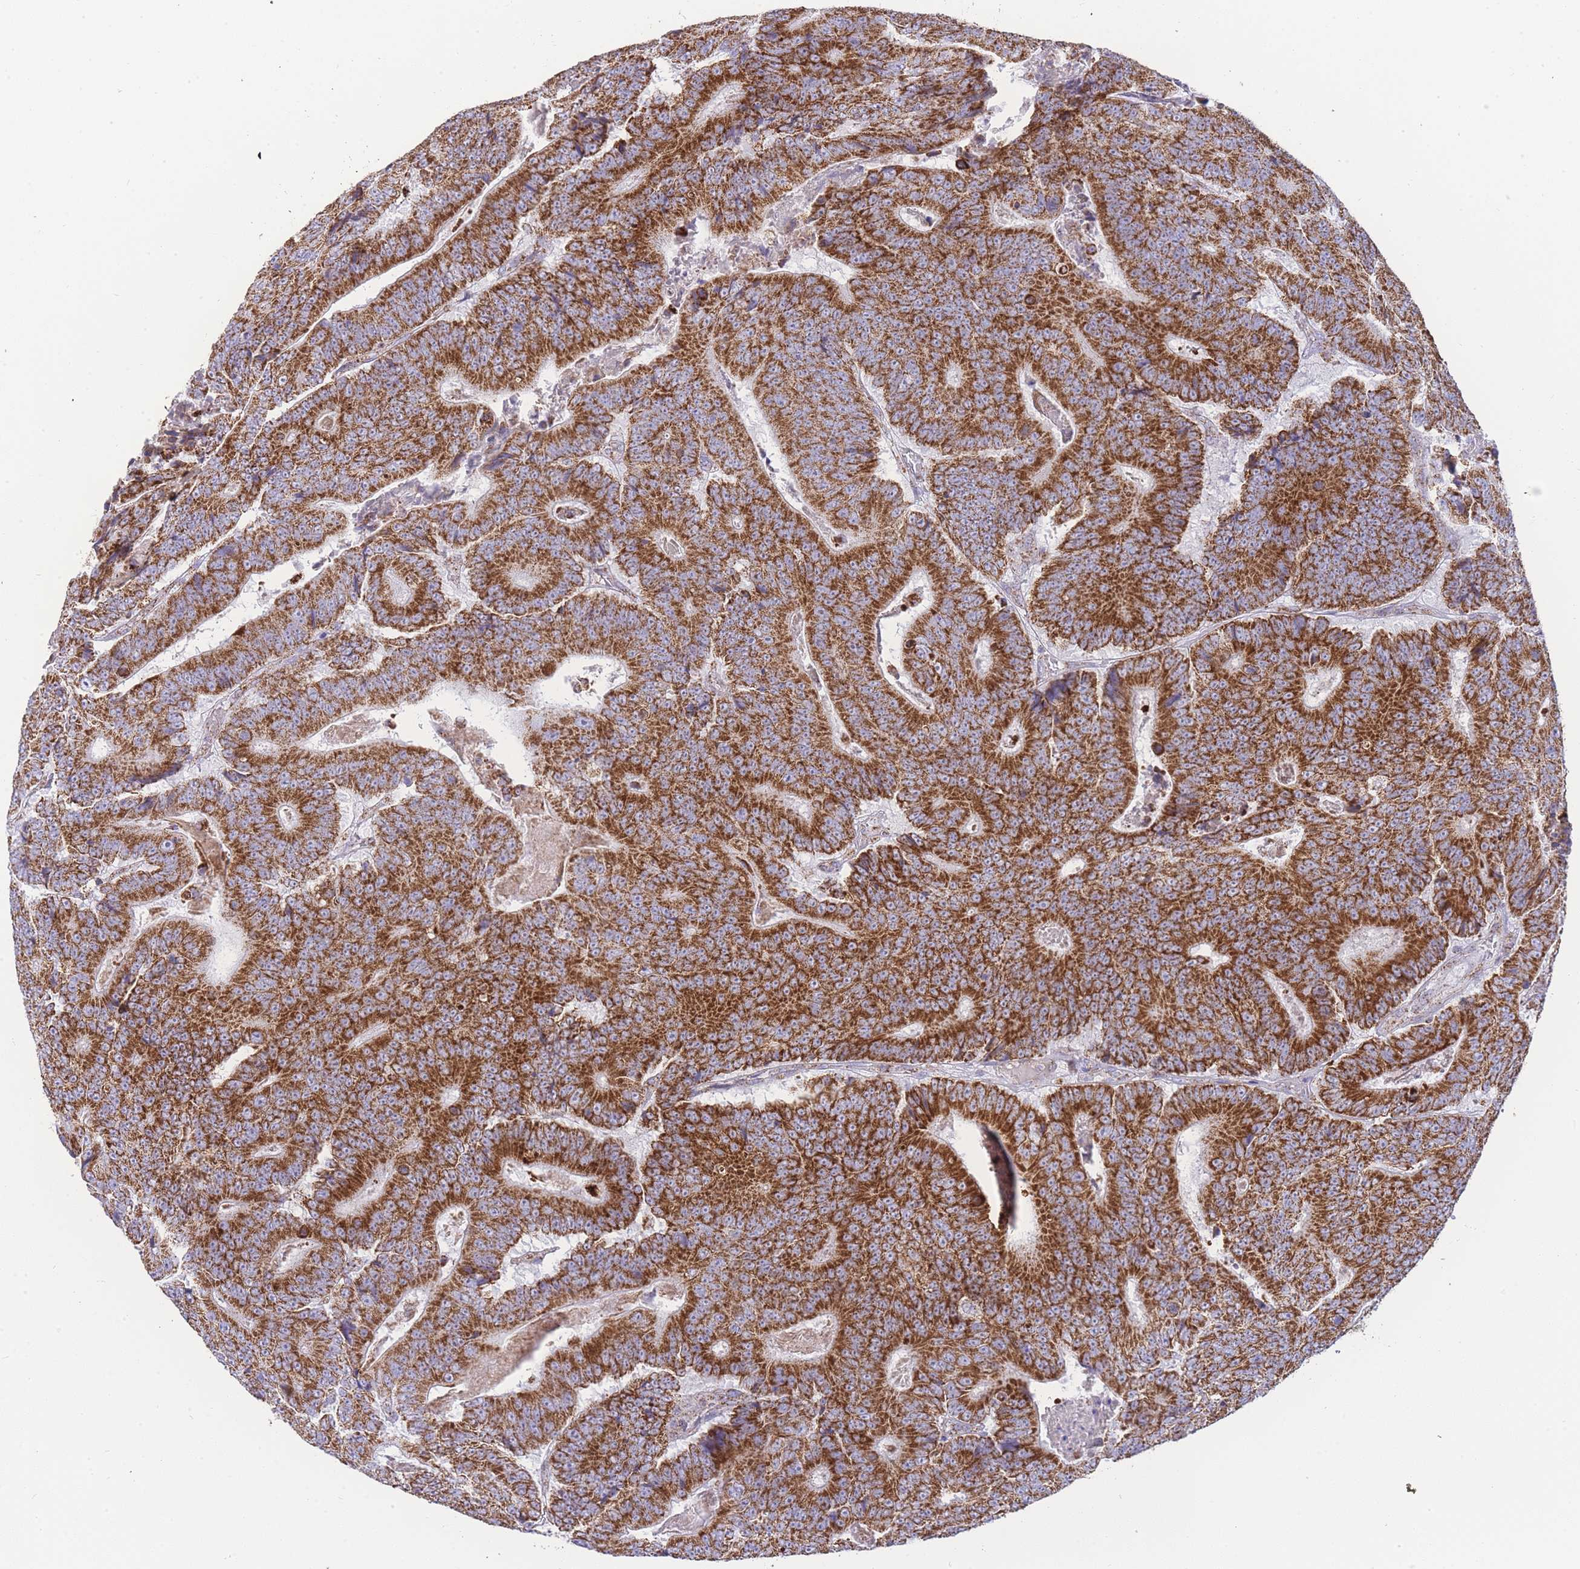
{"staining": {"intensity": "strong", "quantity": ">75%", "location": "cytoplasmic/membranous"}, "tissue": "colorectal cancer", "cell_type": "Tumor cells", "image_type": "cancer", "snomed": [{"axis": "morphology", "description": "Adenocarcinoma, NOS"}, {"axis": "topography", "description": "Colon"}], "caption": "Immunohistochemical staining of colorectal adenocarcinoma exhibits strong cytoplasmic/membranous protein positivity in about >75% of tumor cells.", "gene": "GSTM1", "patient": {"sex": "male", "age": 83}}